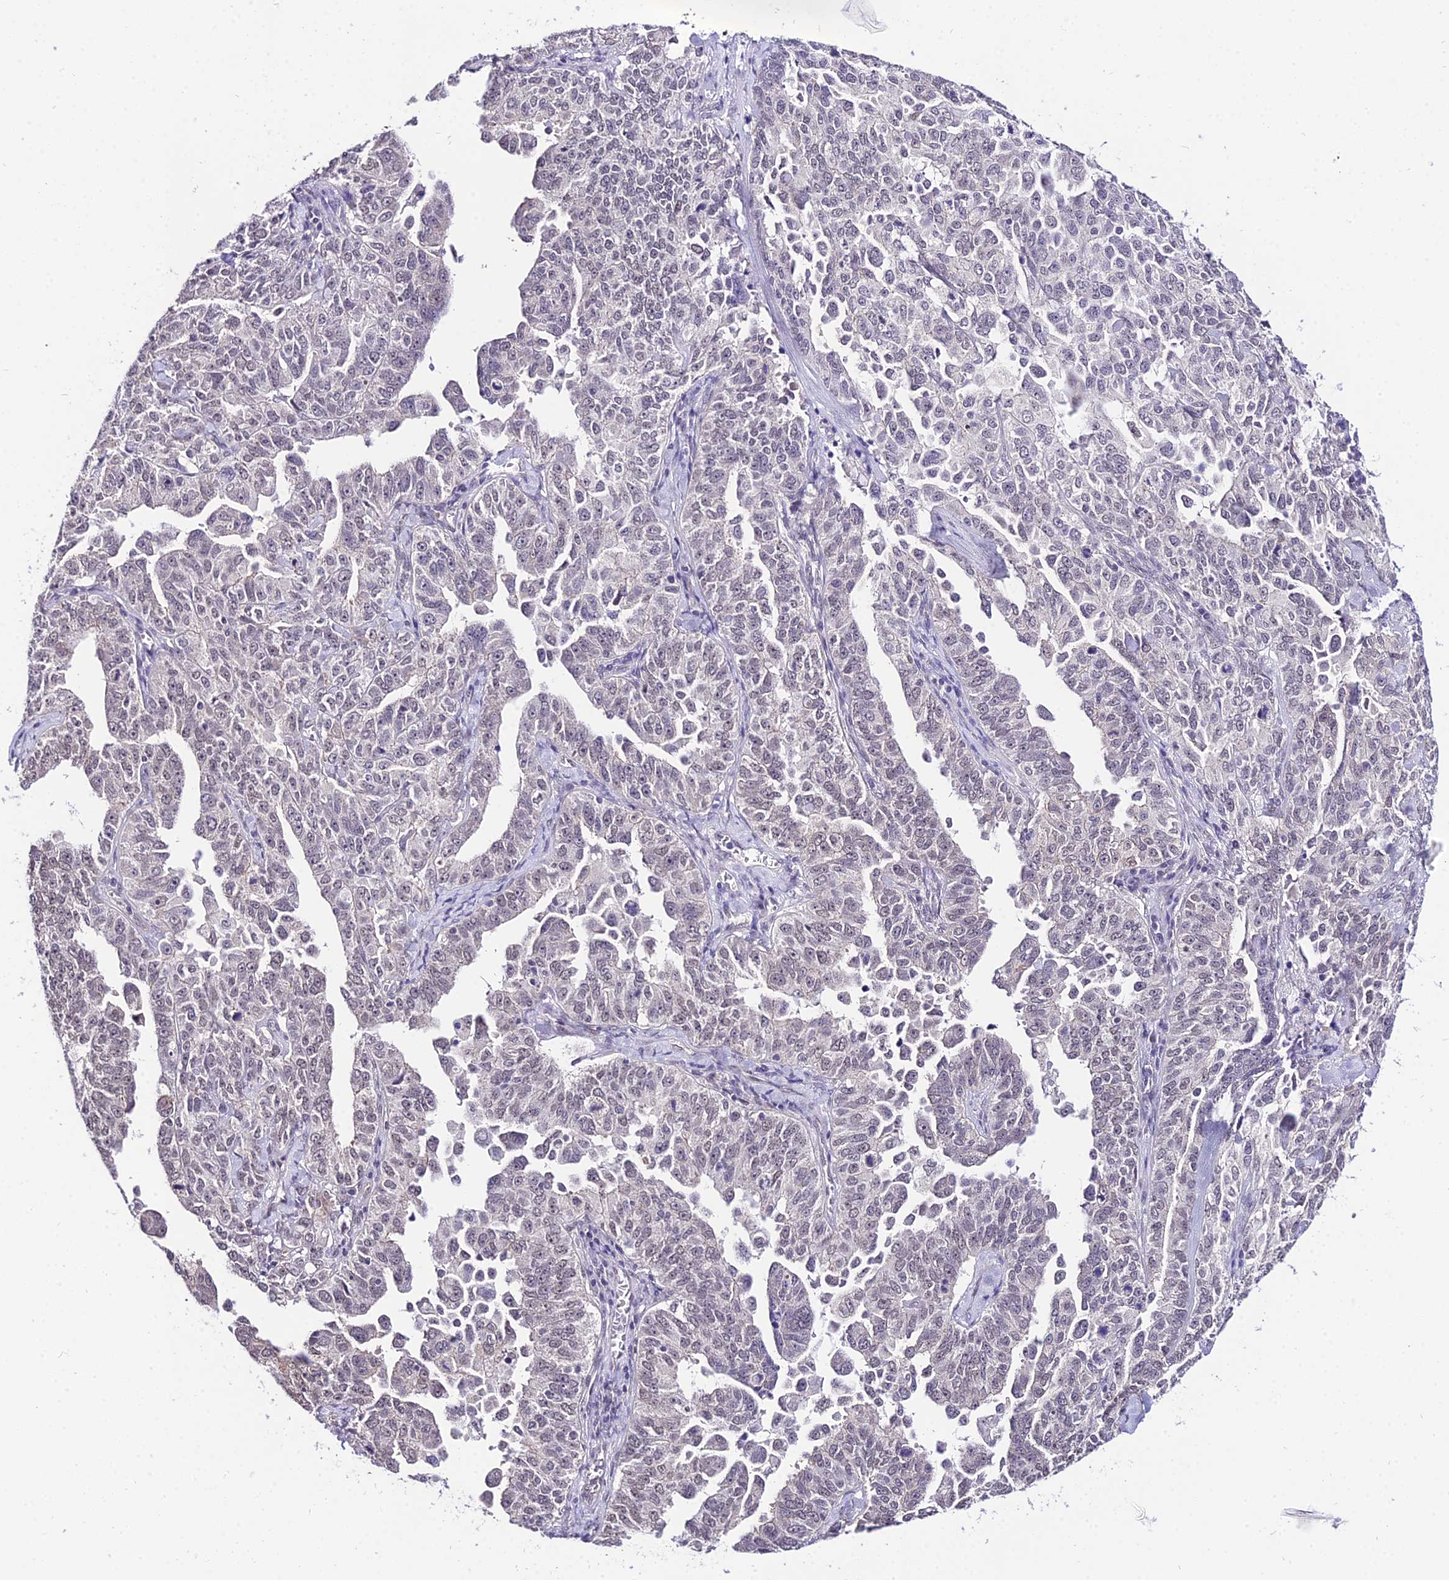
{"staining": {"intensity": "weak", "quantity": "<25%", "location": "nuclear"}, "tissue": "ovarian cancer", "cell_type": "Tumor cells", "image_type": "cancer", "snomed": [{"axis": "morphology", "description": "Carcinoma, endometroid"}, {"axis": "topography", "description": "Ovary"}], "caption": "Tumor cells are negative for protein expression in human ovarian cancer (endometroid carcinoma). (IHC, brightfield microscopy, high magnification).", "gene": "POLR2I", "patient": {"sex": "female", "age": 62}}